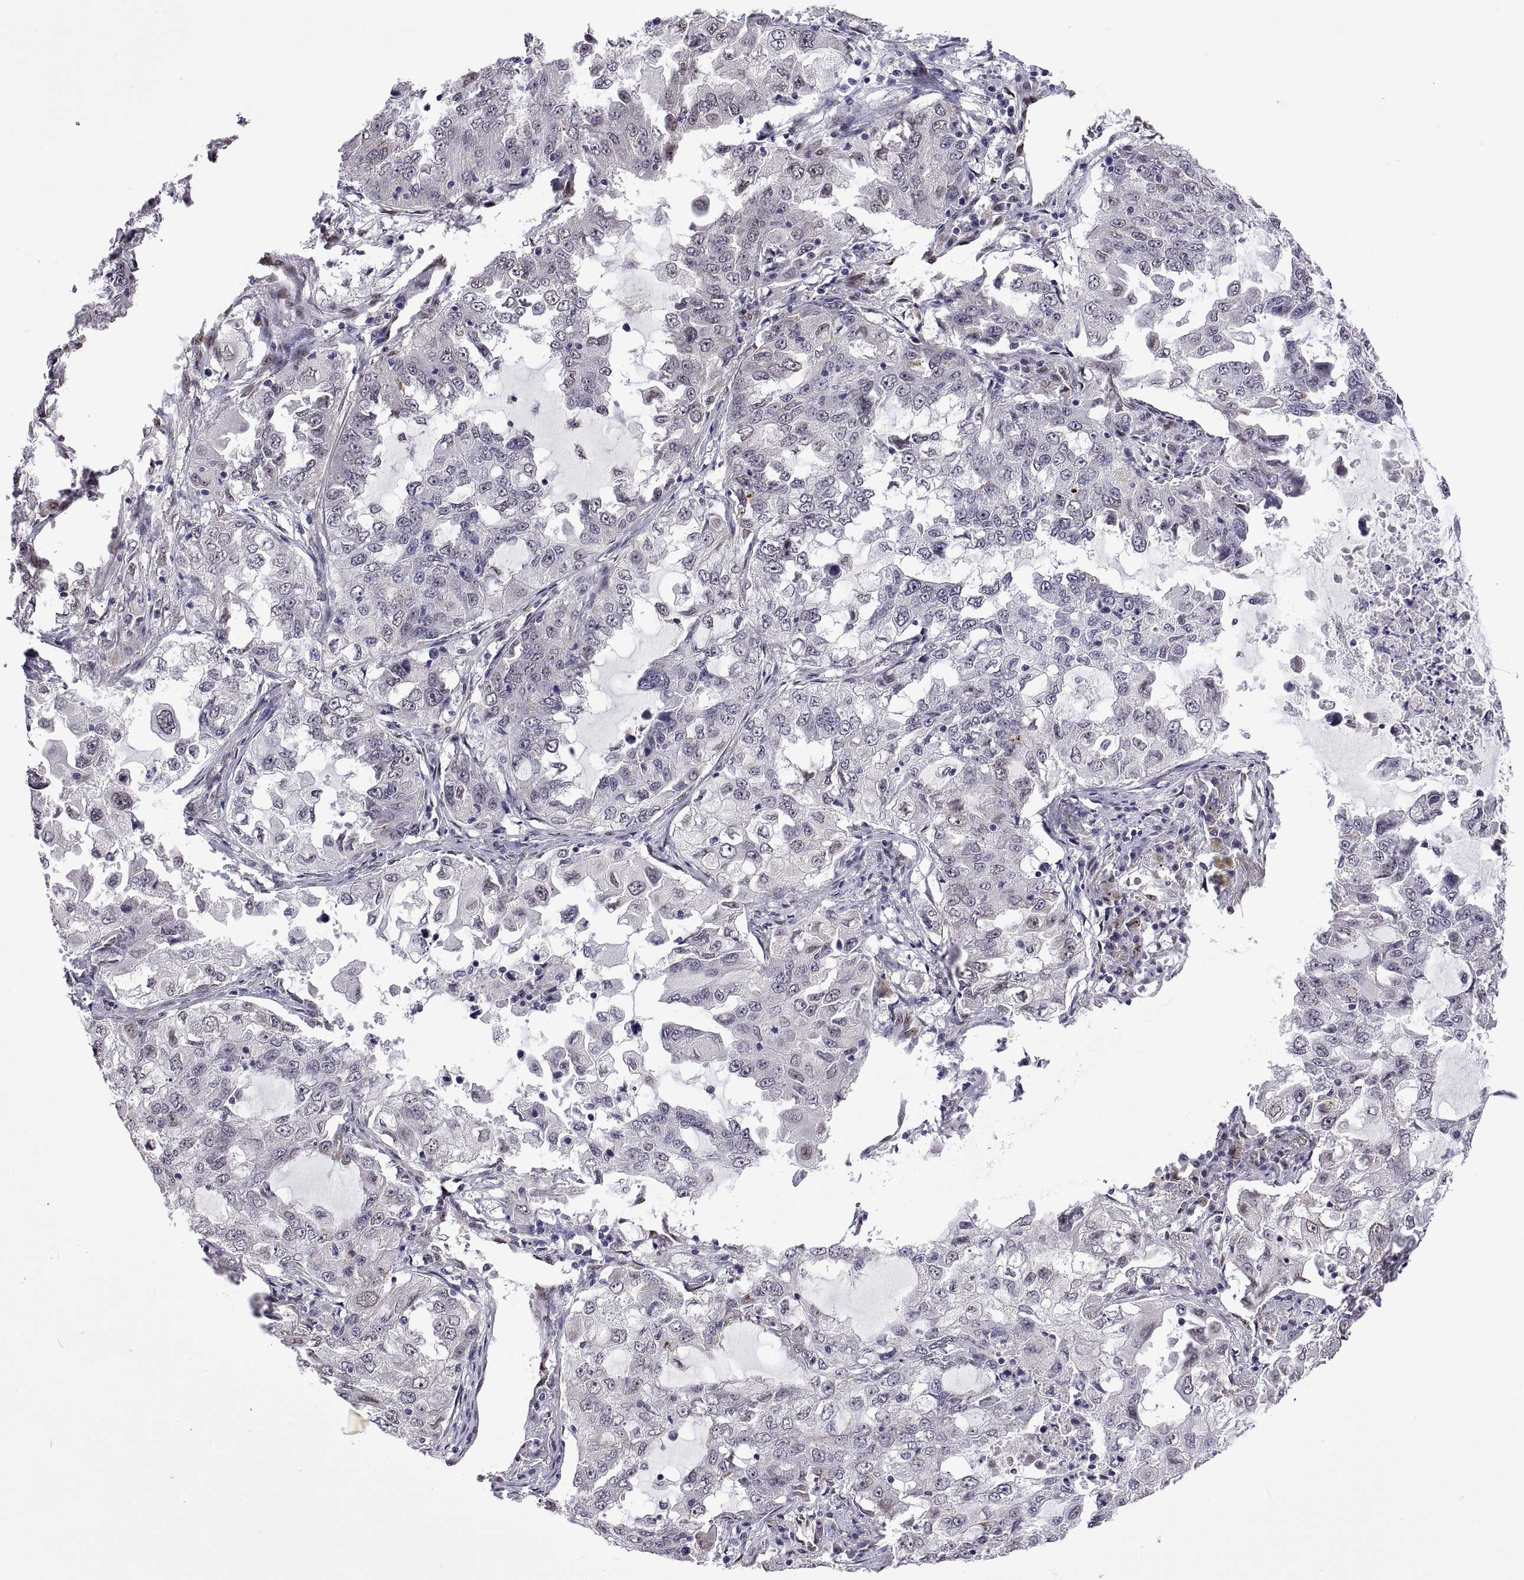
{"staining": {"intensity": "negative", "quantity": "none", "location": "none"}, "tissue": "lung cancer", "cell_type": "Tumor cells", "image_type": "cancer", "snomed": [{"axis": "morphology", "description": "Adenocarcinoma, NOS"}, {"axis": "topography", "description": "Lung"}], "caption": "DAB immunohistochemical staining of human lung cancer displays no significant expression in tumor cells.", "gene": "NR4A1", "patient": {"sex": "female", "age": 61}}